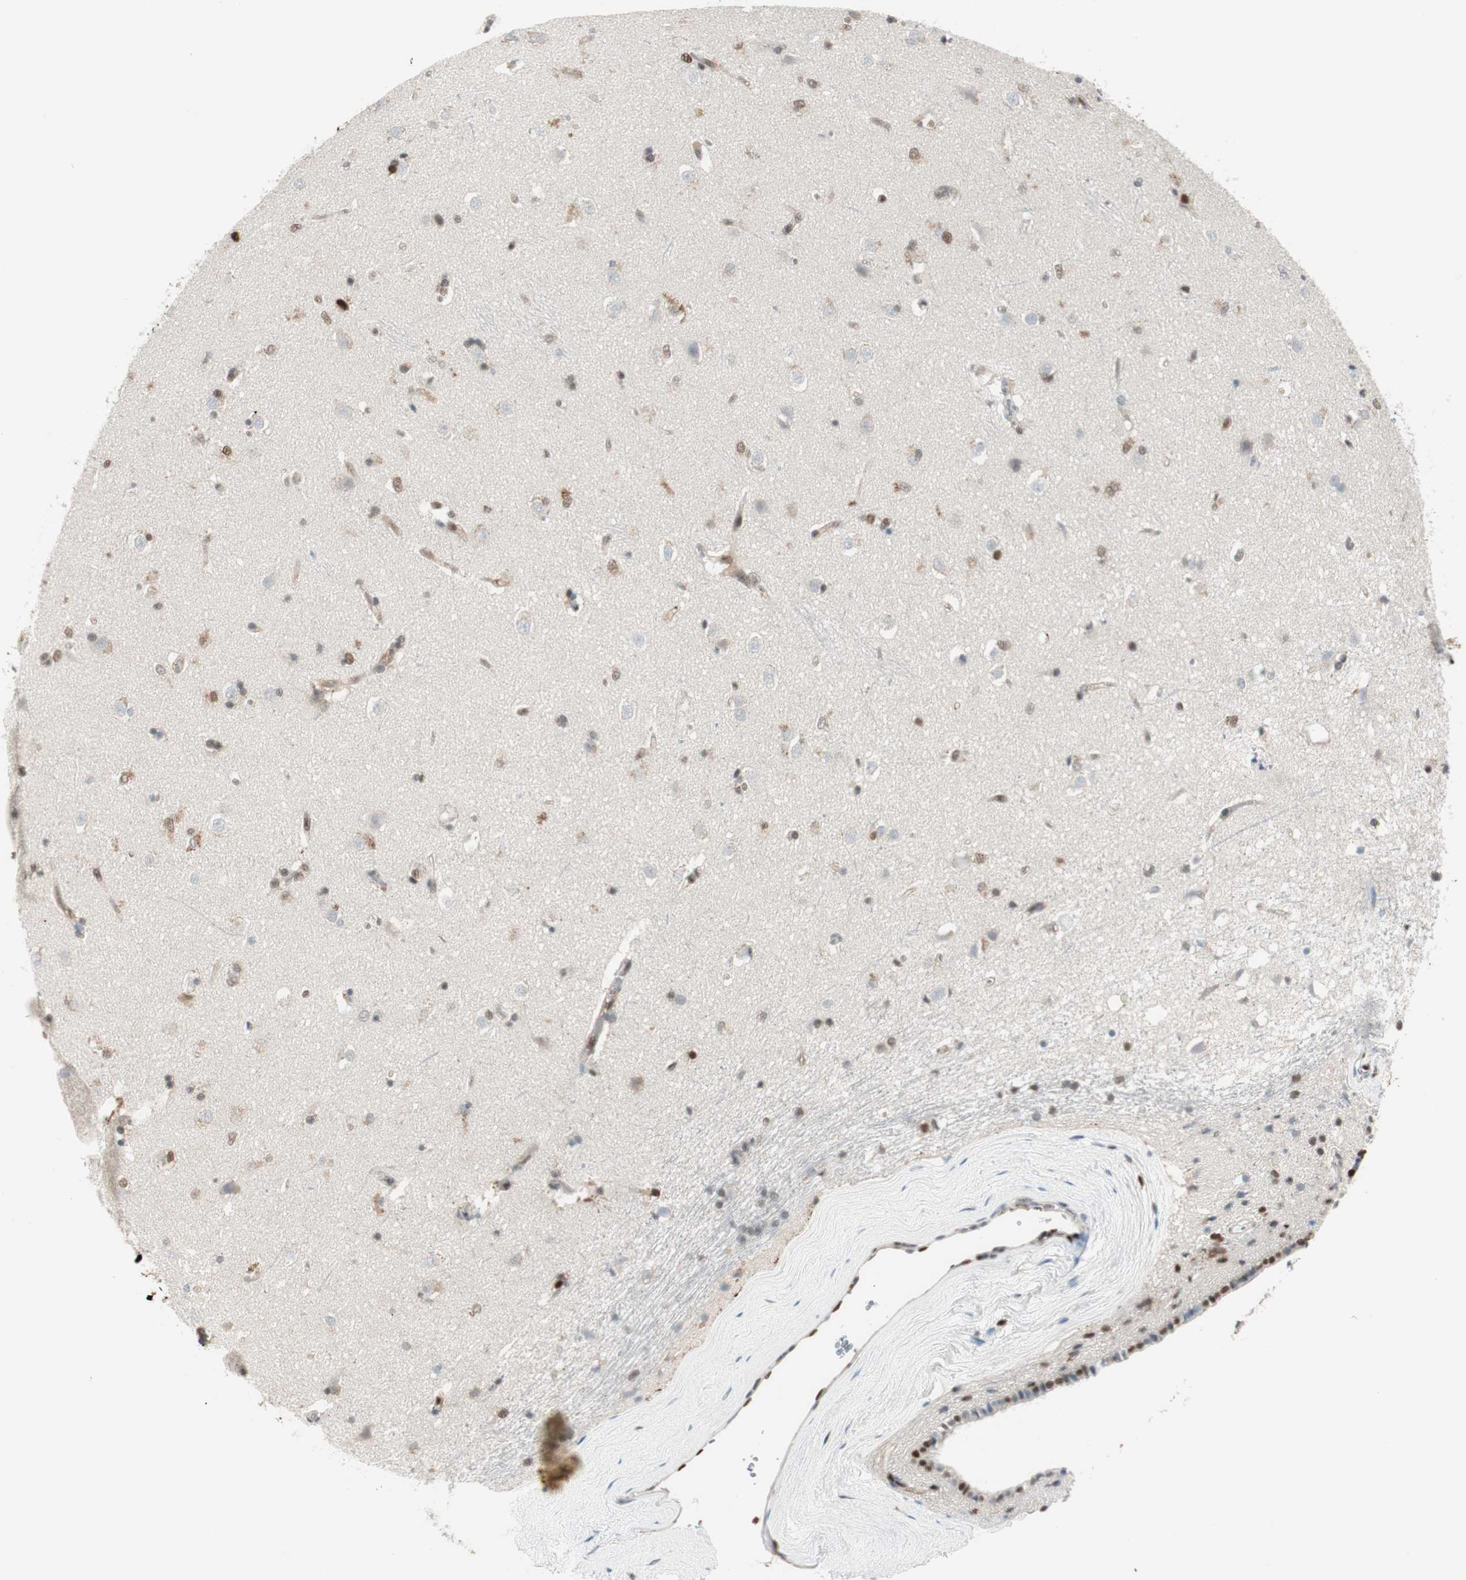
{"staining": {"intensity": "strong", "quantity": "25%-75%", "location": "nuclear"}, "tissue": "caudate", "cell_type": "Glial cells", "image_type": "normal", "snomed": [{"axis": "morphology", "description": "Normal tissue, NOS"}, {"axis": "topography", "description": "Lateral ventricle wall"}], "caption": "Human caudate stained for a protein (brown) reveals strong nuclear positive expression in about 25%-75% of glial cells.", "gene": "PSME3", "patient": {"sex": "female", "age": 19}}